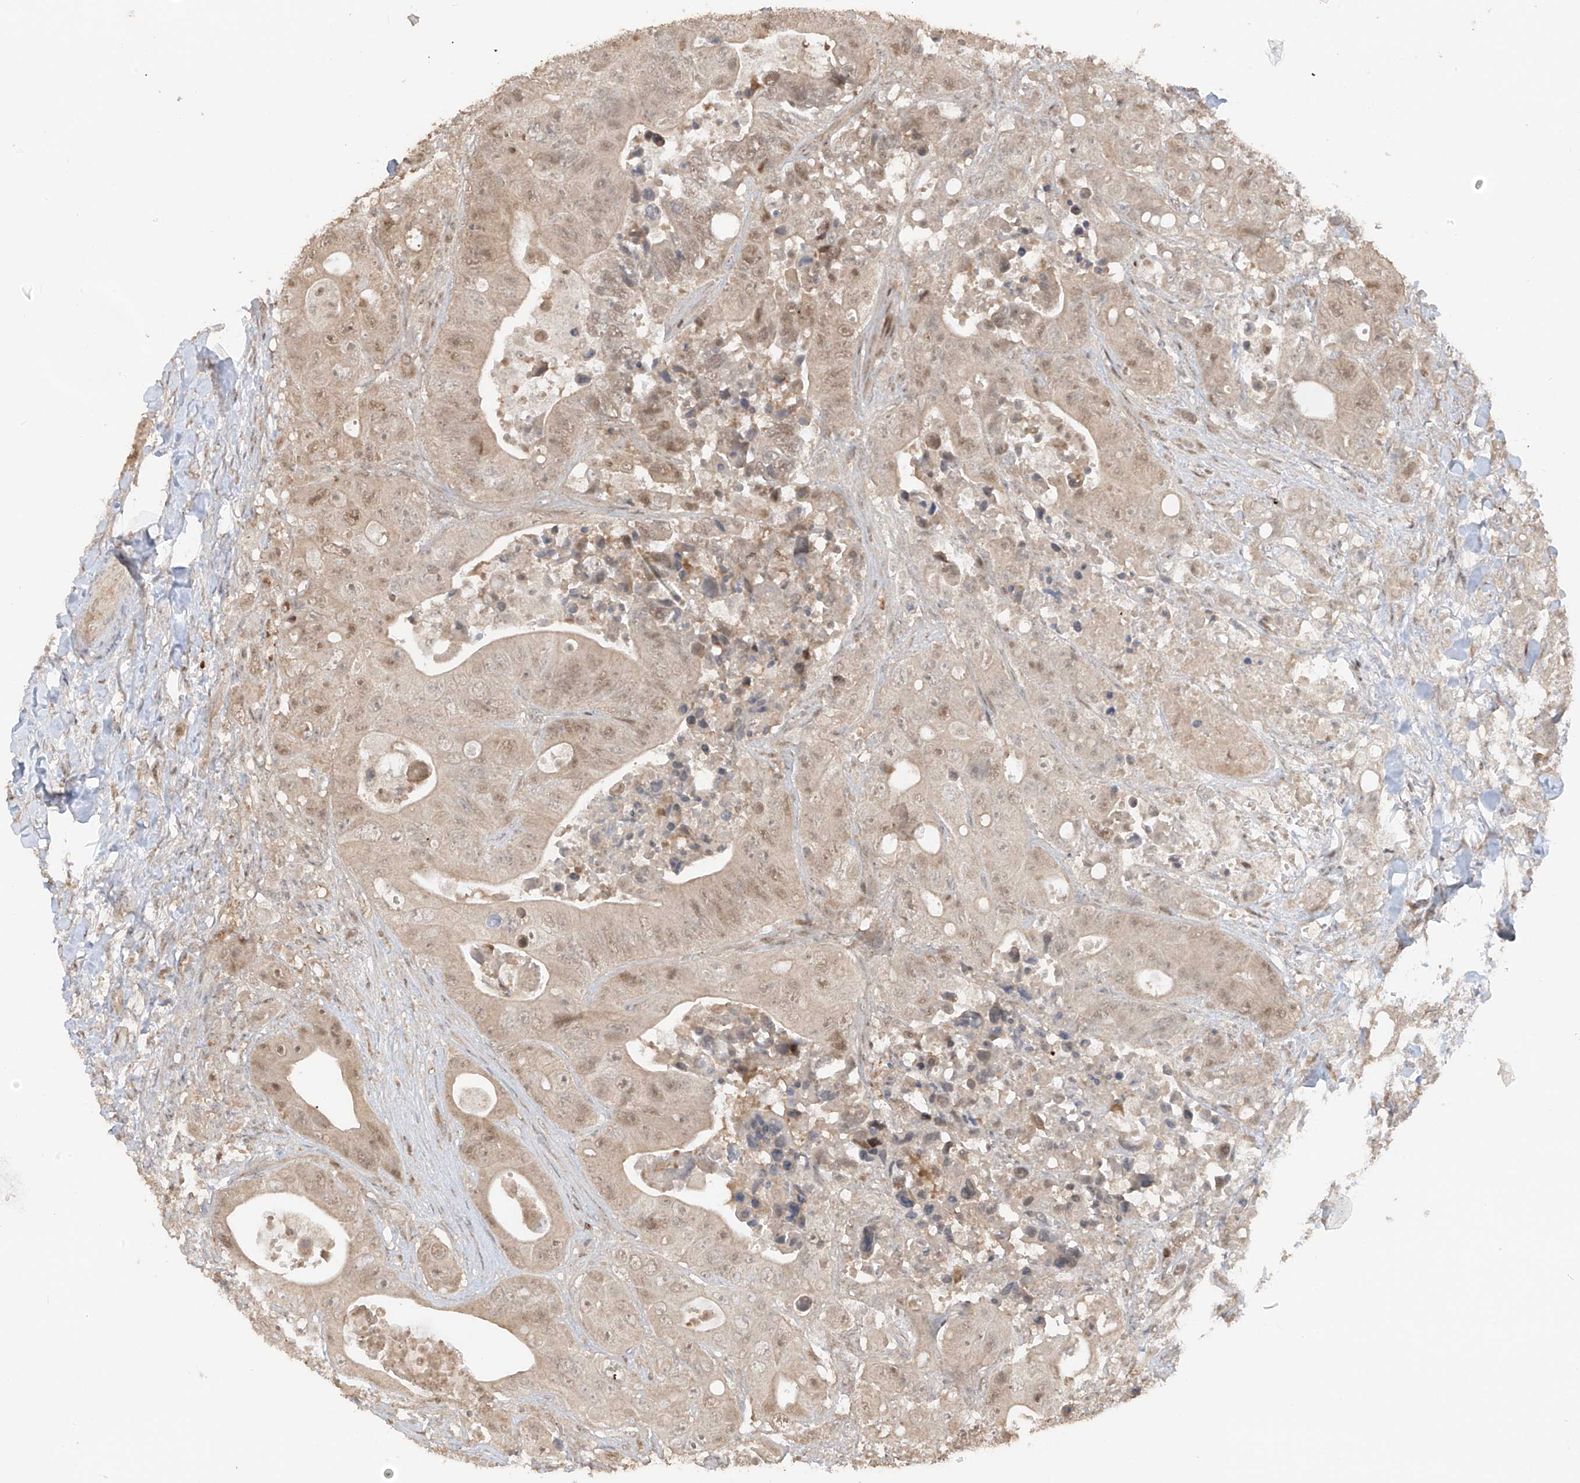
{"staining": {"intensity": "weak", "quantity": "25%-75%", "location": "cytoplasmic/membranous,nuclear"}, "tissue": "colorectal cancer", "cell_type": "Tumor cells", "image_type": "cancer", "snomed": [{"axis": "morphology", "description": "Adenocarcinoma, NOS"}, {"axis": "topography", "description": "Colon"}], "caption": "High-power microscopy captured an IHC histopathology image of adenocarcinoma (colorectal), revealing weak cytoplasmic/membranous and nuclear positivity in approximately 25%-75% of tumor cells.", "gene": "COLGALT2", "patient": {"sex": "female", "age": 46}}